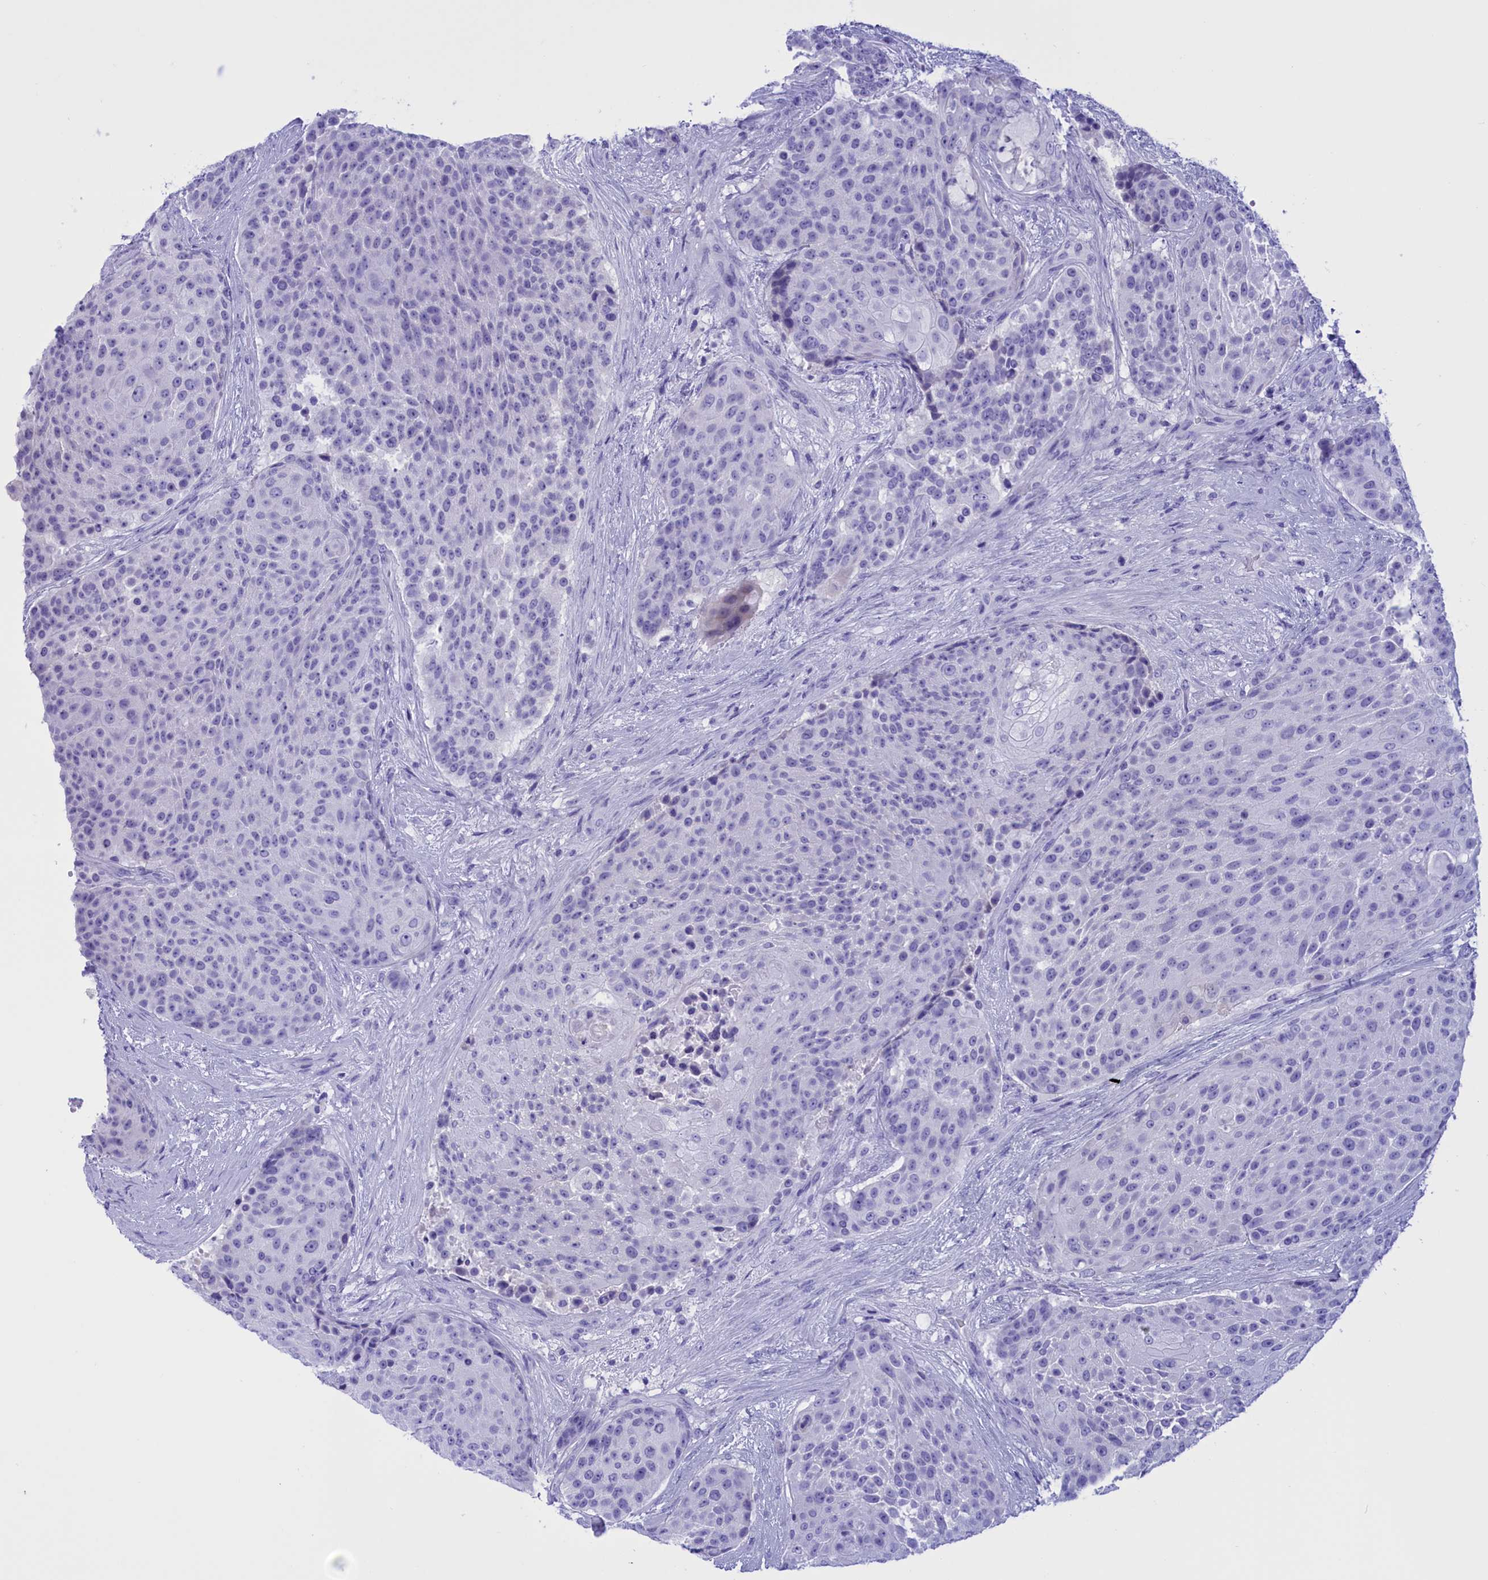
{"staining": {"intensity": "negative", "quantity": "none", "location": "none"}, "tissue": "urothelial cancer", "cell_type": "Tumor cells", "image_type": "cancer", "snomed": [{"axis": "morphology", "description": "Urothelial carcinoma, High grade"}, {"axis": "topography", "description": "Urinary bladder"}], "caption": "Immunohistochemistry (IHC) of urothelial cancer exhibits no staining in tumor cells. (Stains: DAB (3,3'-diaminobenzidine) immunohistochemistry with hematoxylin counter stain, Microscopy: brightfield microscopy at high magnification).", "gene": "BRI3", "patient": {"sex": "female", "age": 63}}